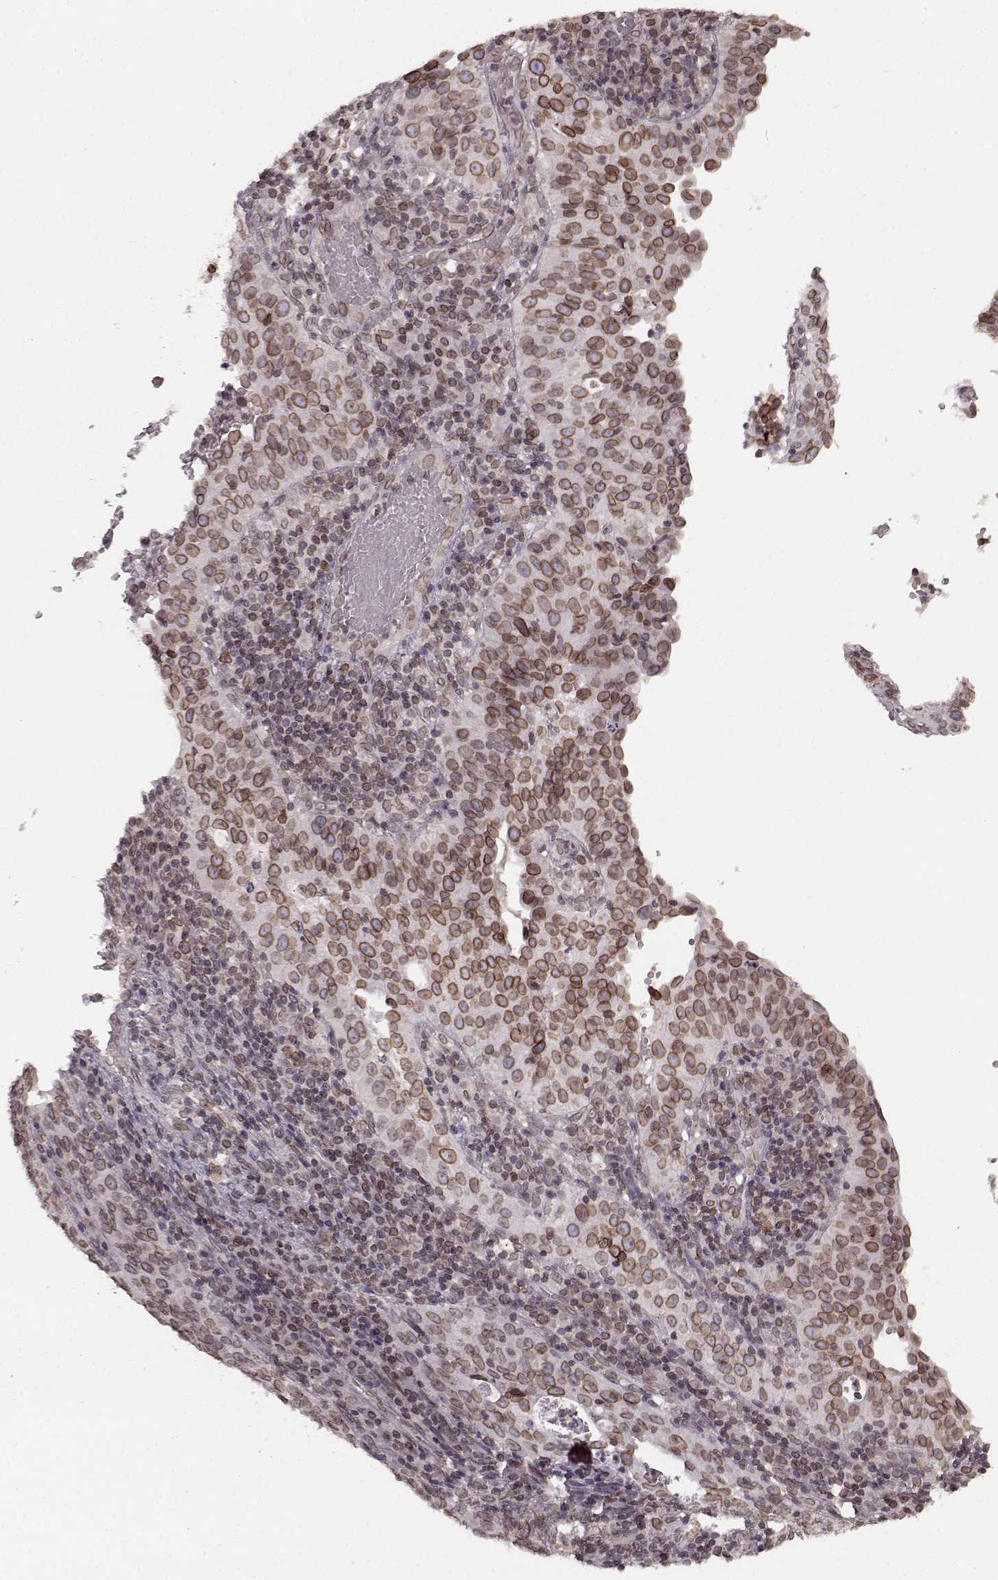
{"staining": {"intensity": "strong", "quantity": ">75%", "location": "cytoplasmic/membranous,nuclear"}, "tissue": "cervical cancer", "cell_type": "Tumor cells", "image_type": "cancer", "snomed": [{"axis": "morphology", "description": "Squamous cell carcinoma, NOS"}, {"axis": "topography", "description": "Cervix"}], "caption": "Cervical squamous cell carcinoma tissue exhibits strong cytoplasmic/membranous and nuclear staining in about >75% of tumor cells (IHC, brightfield microscopy, high magnification).", "gene": "DCAF12", "patient": {"sex": "female", "age": 39}}